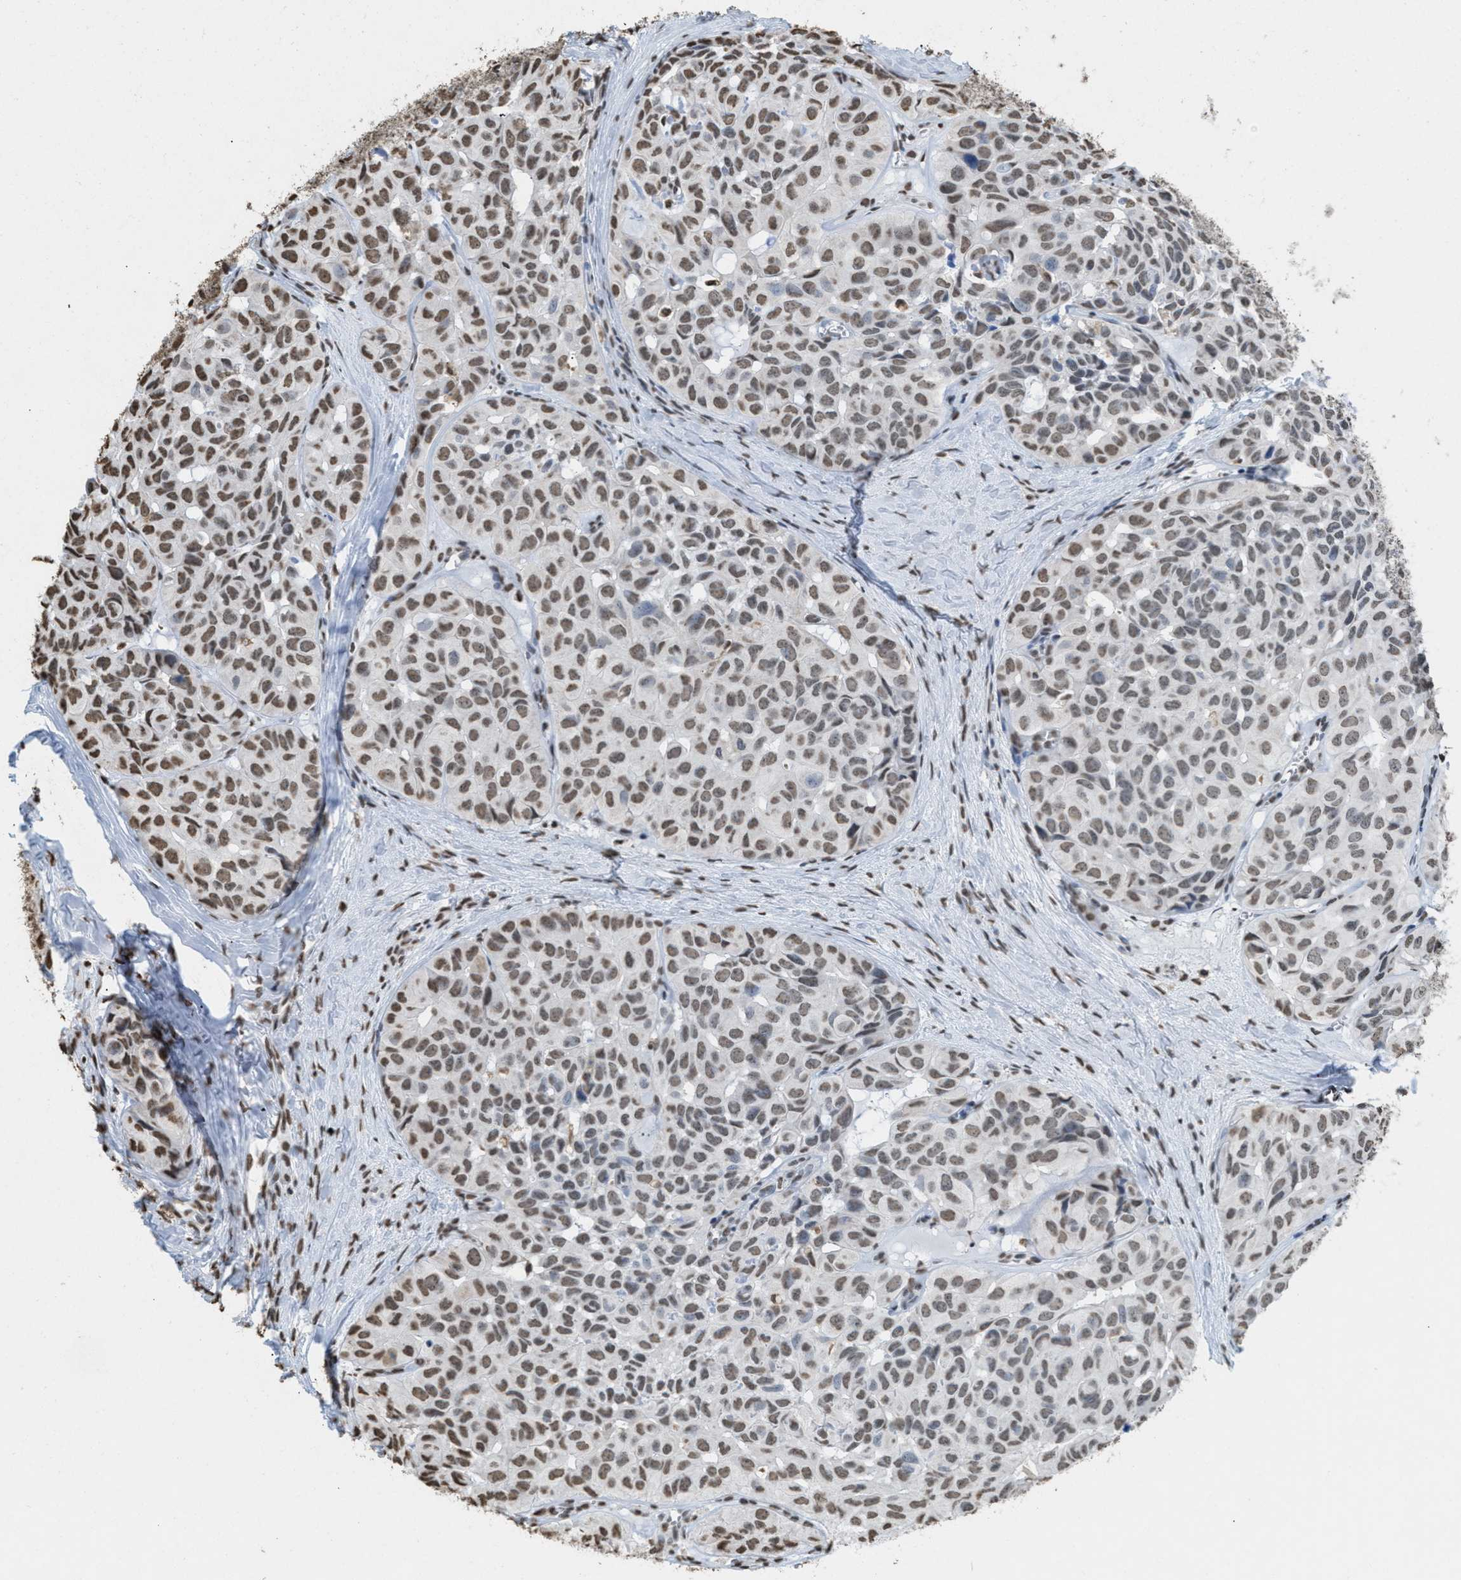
{"staining": {"intensity": "moderate", "quantity": ">75%", "location": "nuclear"}, "tissue": "head and neck cancer", "cell_type": "Tumor cells", "image_type": "cancer", "snomed": [{"axis": "morphology", "description": "Adenocarcinoma, NOS"}, {"axis": "topography", "description": "Salivary gland, NOS"}, {"axis": "topography", "description": "Head-Neck"}], "caption": "Protein expression analysis of human head and neck adenocarcinoma reveals moderate nuclear expression in about >75% of tumor cells.", "gene": "NUP88", "patient": {"sex": "female", "age": 76}}